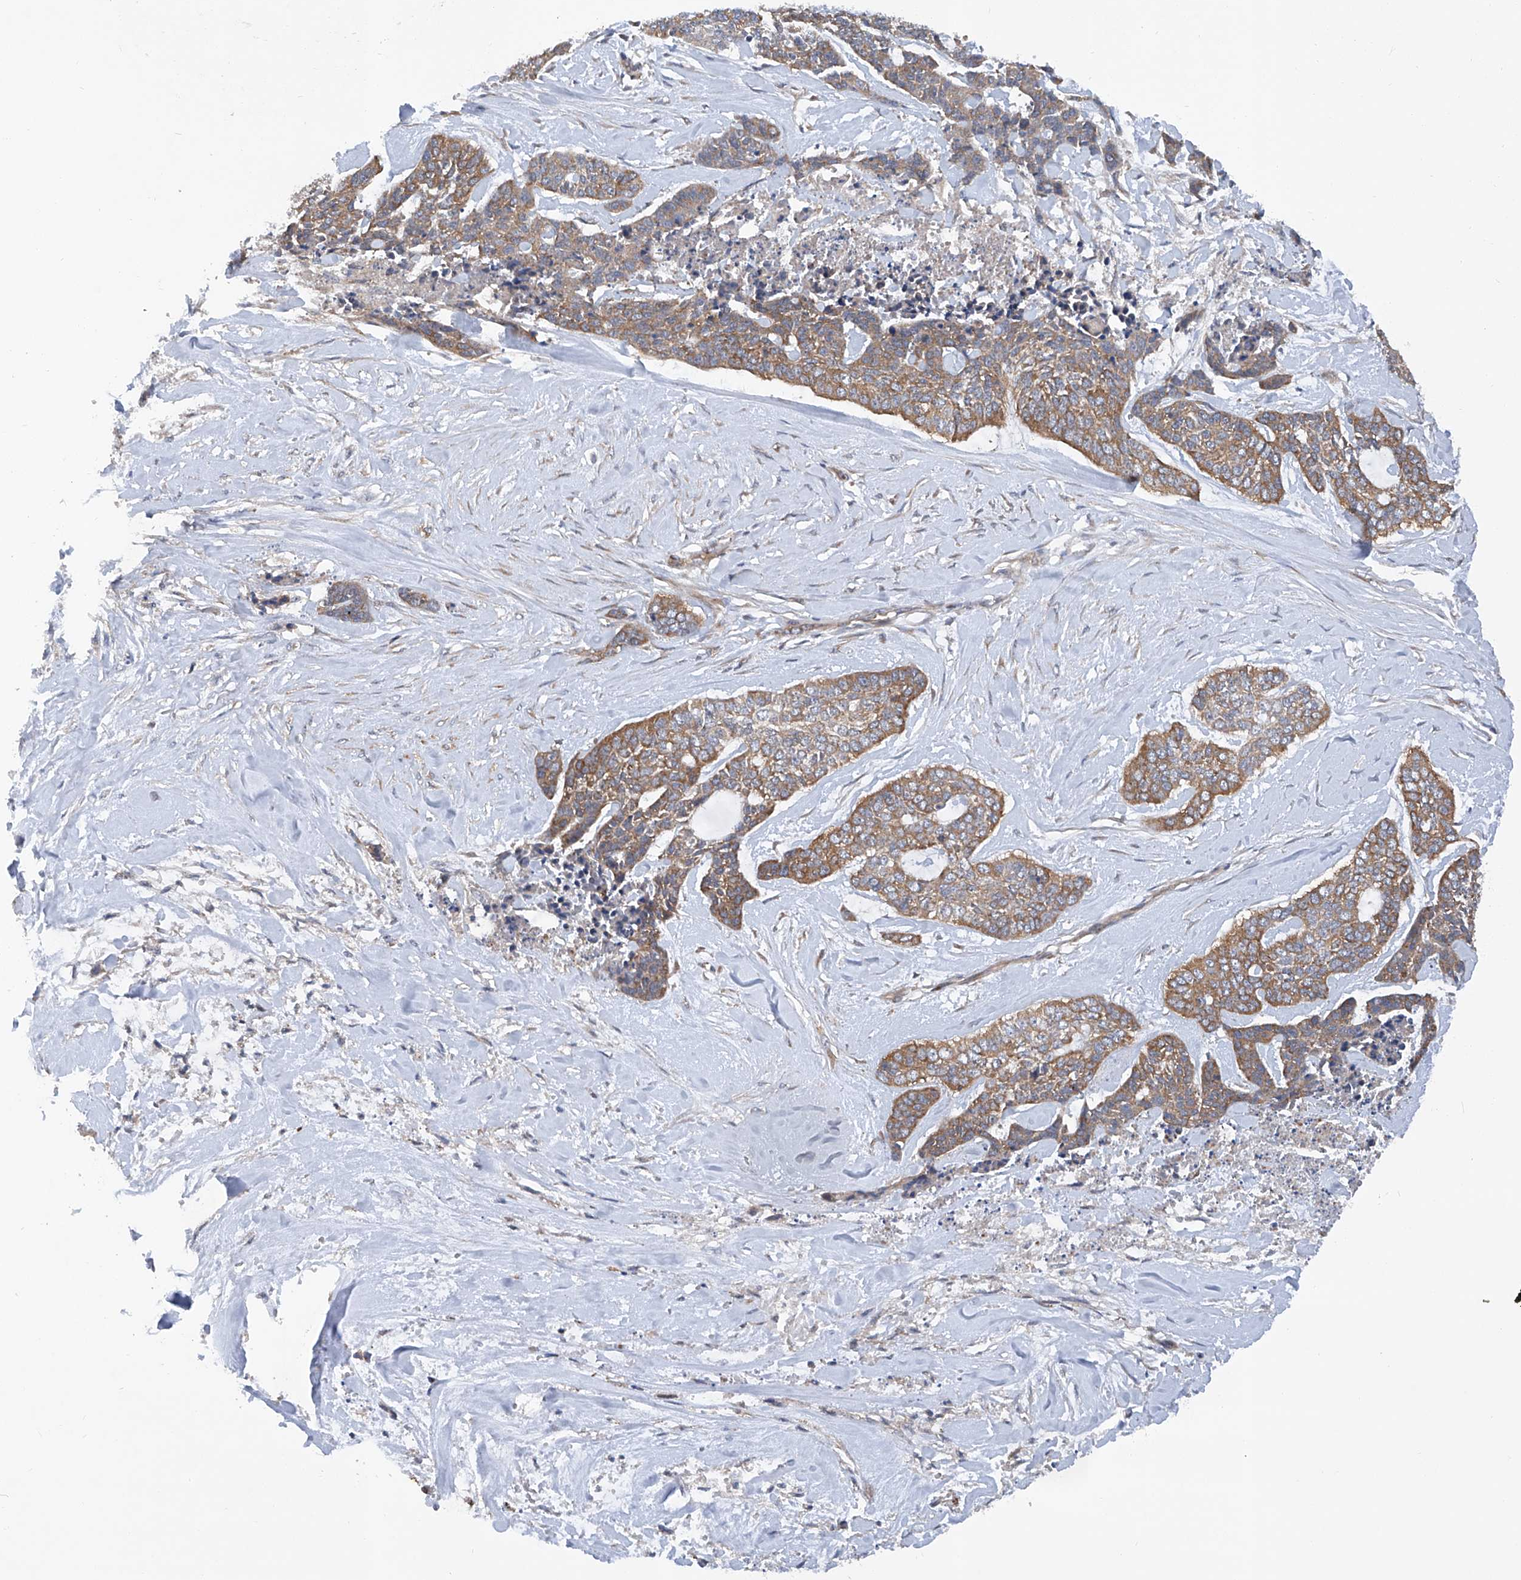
{"staining": {"intensity": "moderate", "quantity": ">75%", "location": "cytoplasmic/membranous"}, "tissue": "skin cancer", "cell_type": "Tumor cells", "image_type": "cancer", "snomed": [{"axis": "morphology", "description": "Basal cell carcinoma"}, {"axis": "topography", "description": "Skin"}], "caption": "DAB (3,3'-diaminobenzidine) immunohistochemical staining of human skin basal cell carcinoma shows moderate cytoplasmic/membranous protein expression in about >75% of tumor cells.", "gene": "SMAP1", "patient": {"sex": "female", "age": 64}}